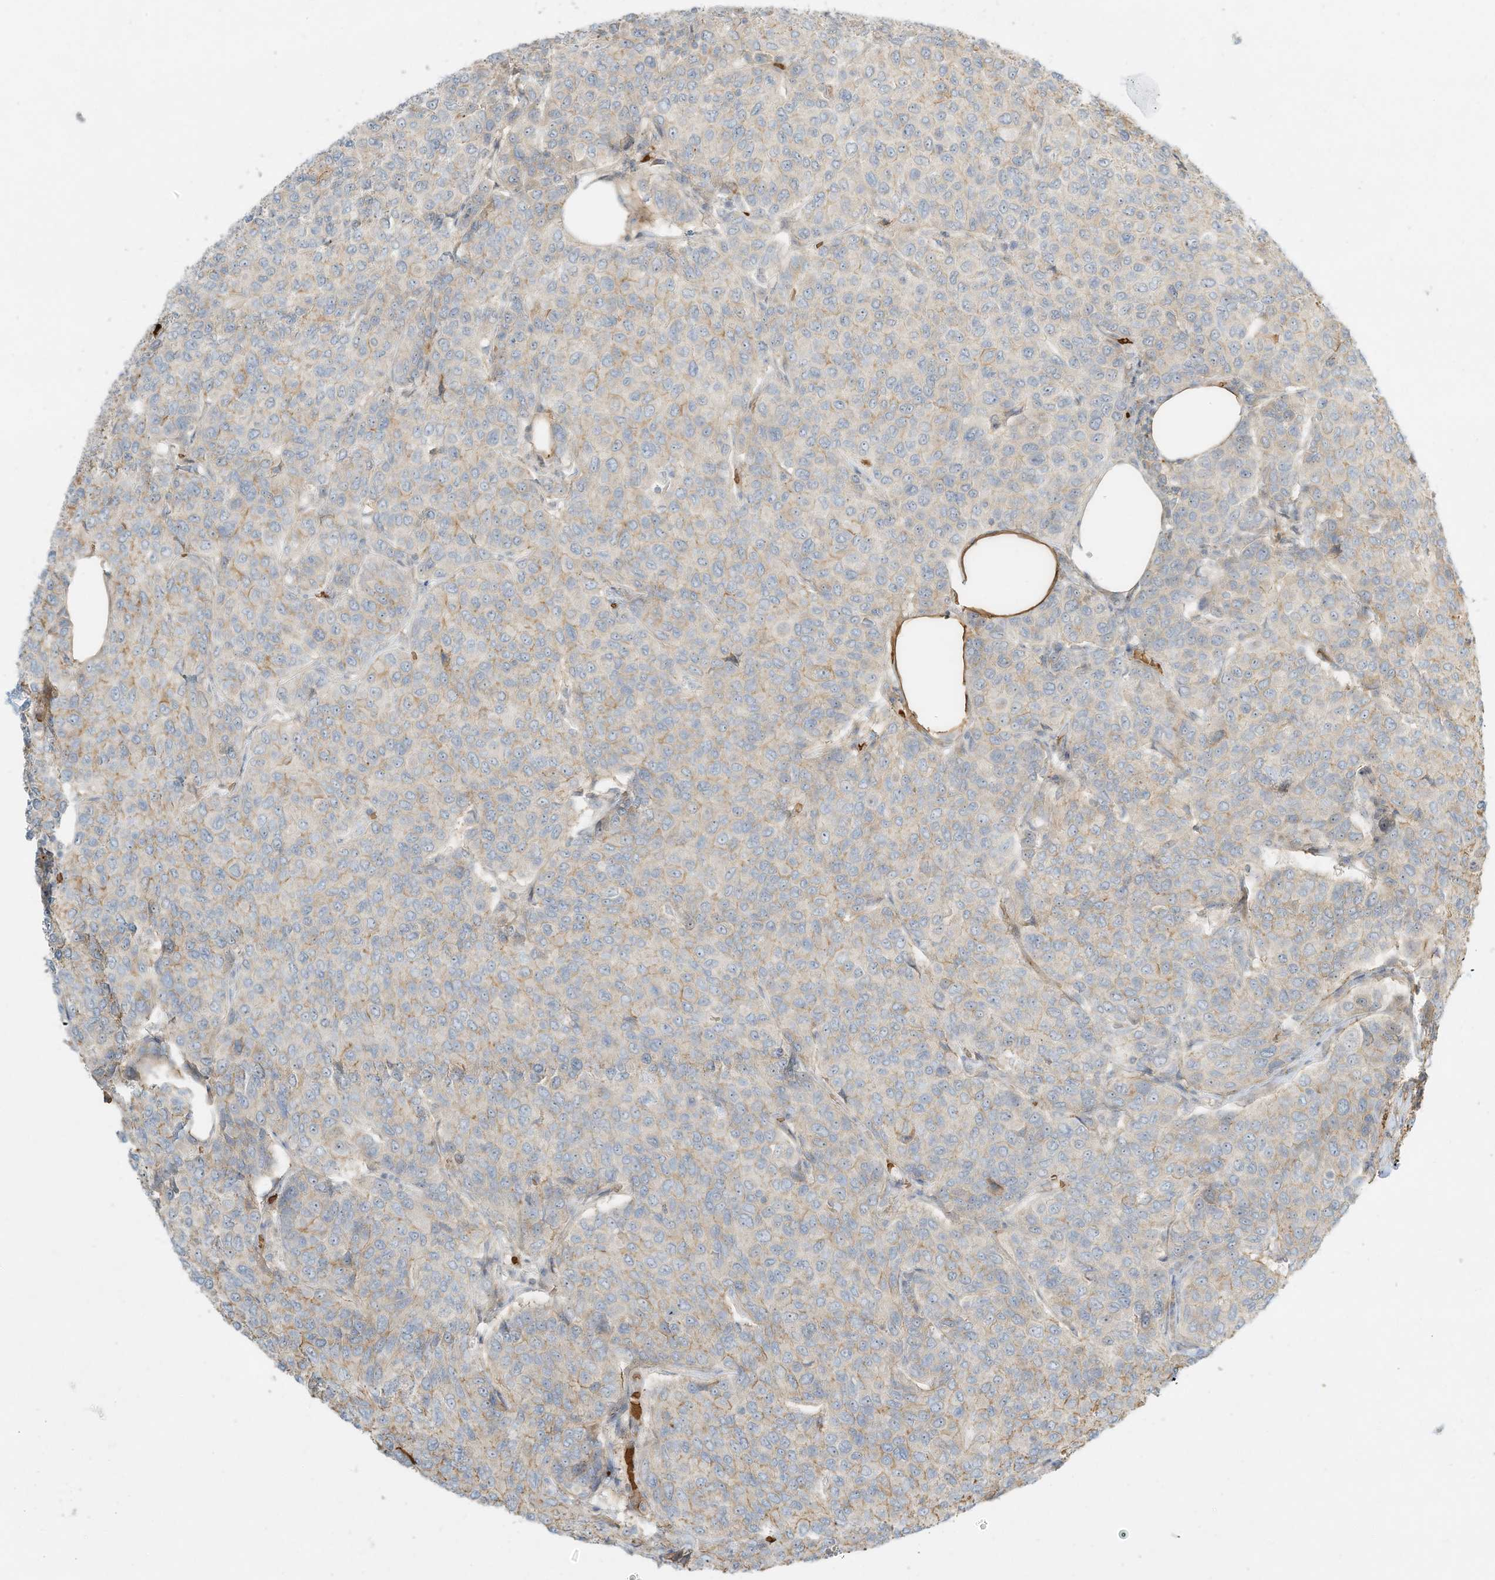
{"staining": {"intensity": "moderate", "quantity": "<25%", "location": "cytoplasmic/membranous"}, "tissue": "breast cancer", "cell_type": "Tumor cells", "image_type": "cancer", "snomed": [{"axis": "morphology", "description": "Duct carcinoma"}, {"axis": "topography", "description": "Breast"}], "caption": "Infiltrating ductal carcinoma (breast) stained with a protein marker demonstrates moderate staining in tumor cells.", "gene": "OFD1", "patient": {"sex": "female", "age": 55}}